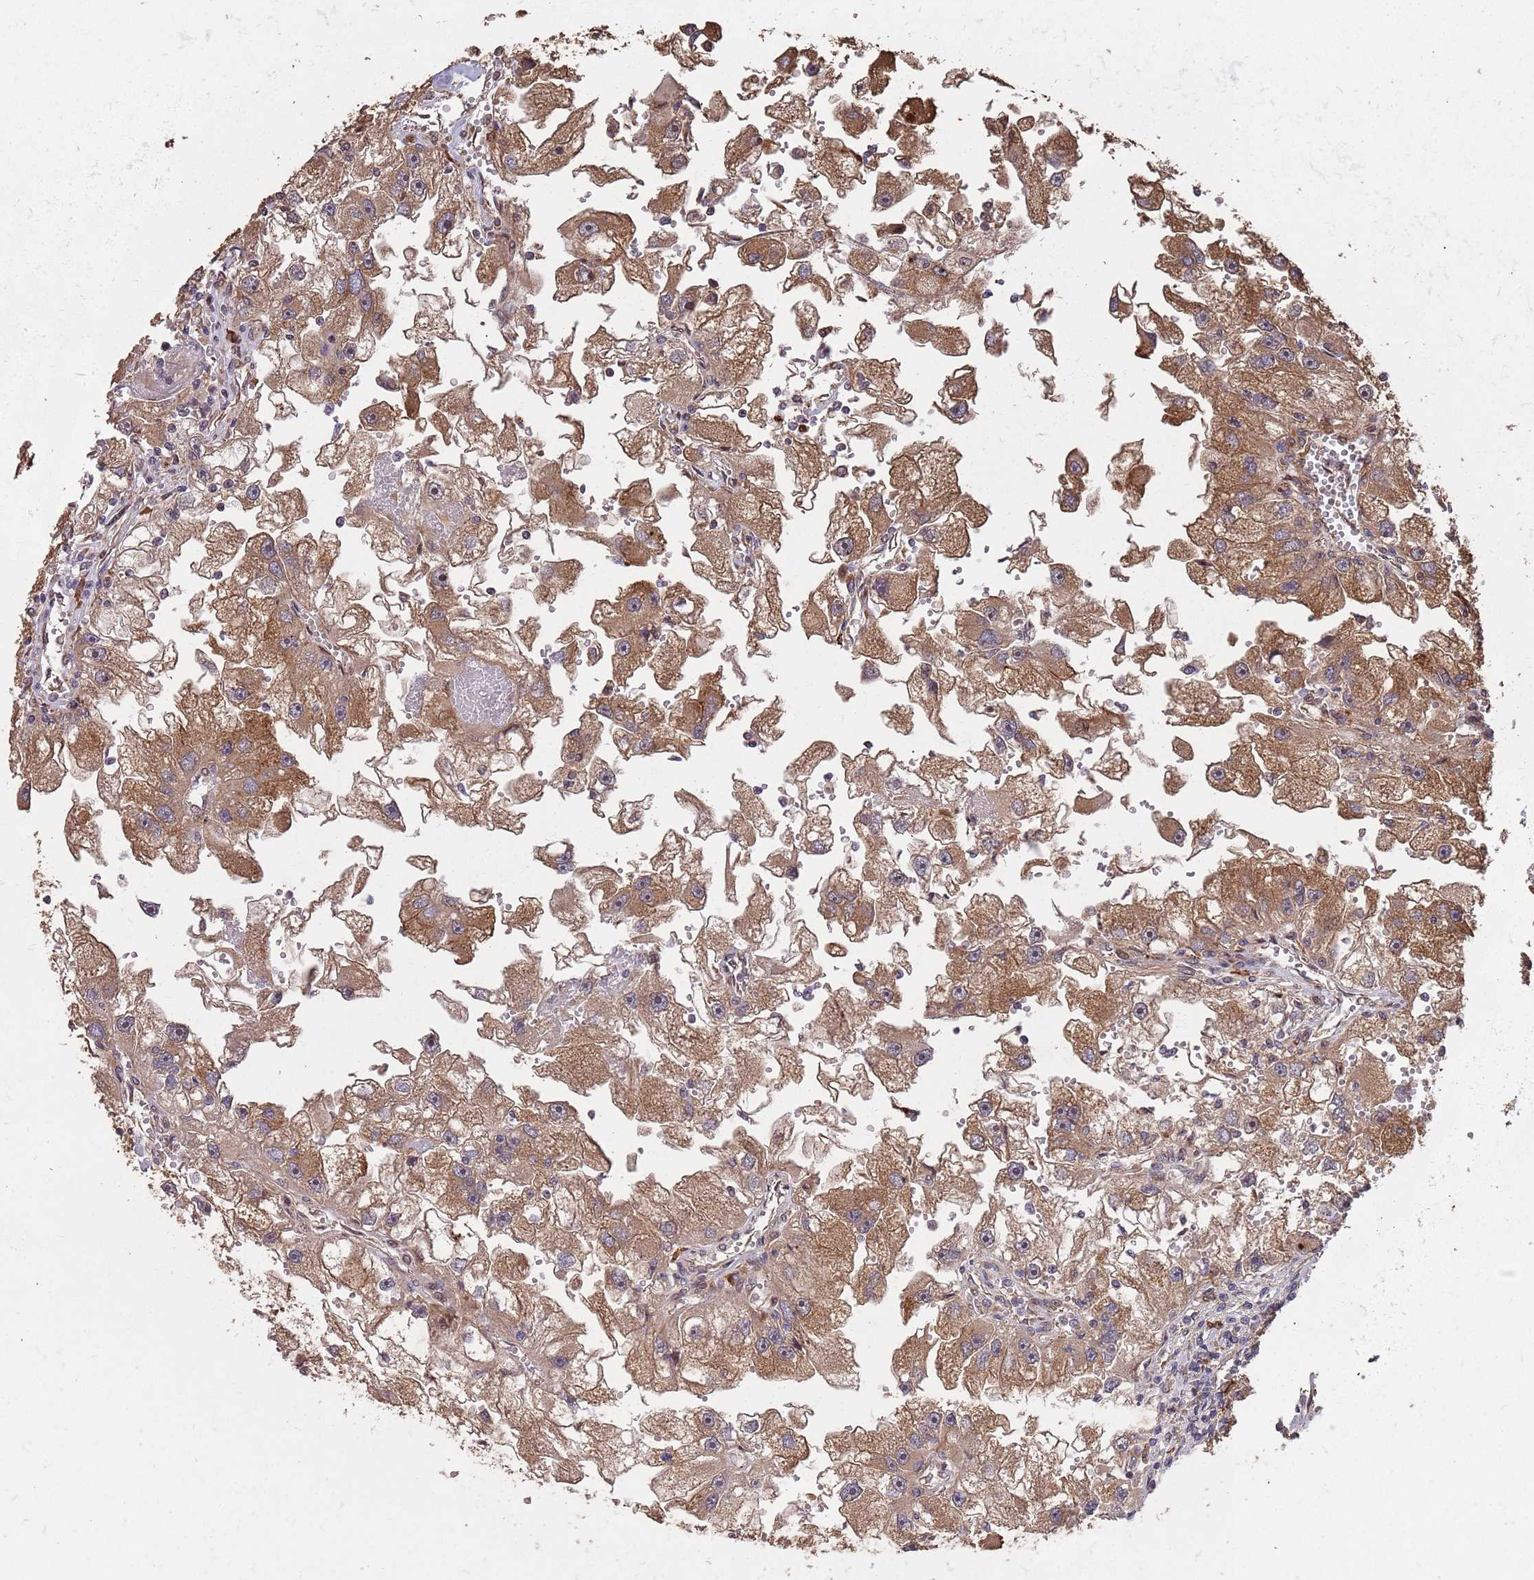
{"staining": {"intensity": "moderate", "quantity": ">75%", "location": "cytoplasmic/membranous"}, "tissue": "renal cancer", "cell_type": "Tumor cells", "image_type": "cancer", "snomed": [{"axis": "morphology", "description": "Adenocarcinoma, NOS"}, {"axis": "topography", "description": "Kidney"}], "caption": "Brown immunohistochemical staining in human renal adenocarcinoma demonstrates moderate cytoplasmic/membranous positivity in about >75% of tumor cells.", "gene": "ZNF428", "patient": {"sex": "male", "age": 63}}